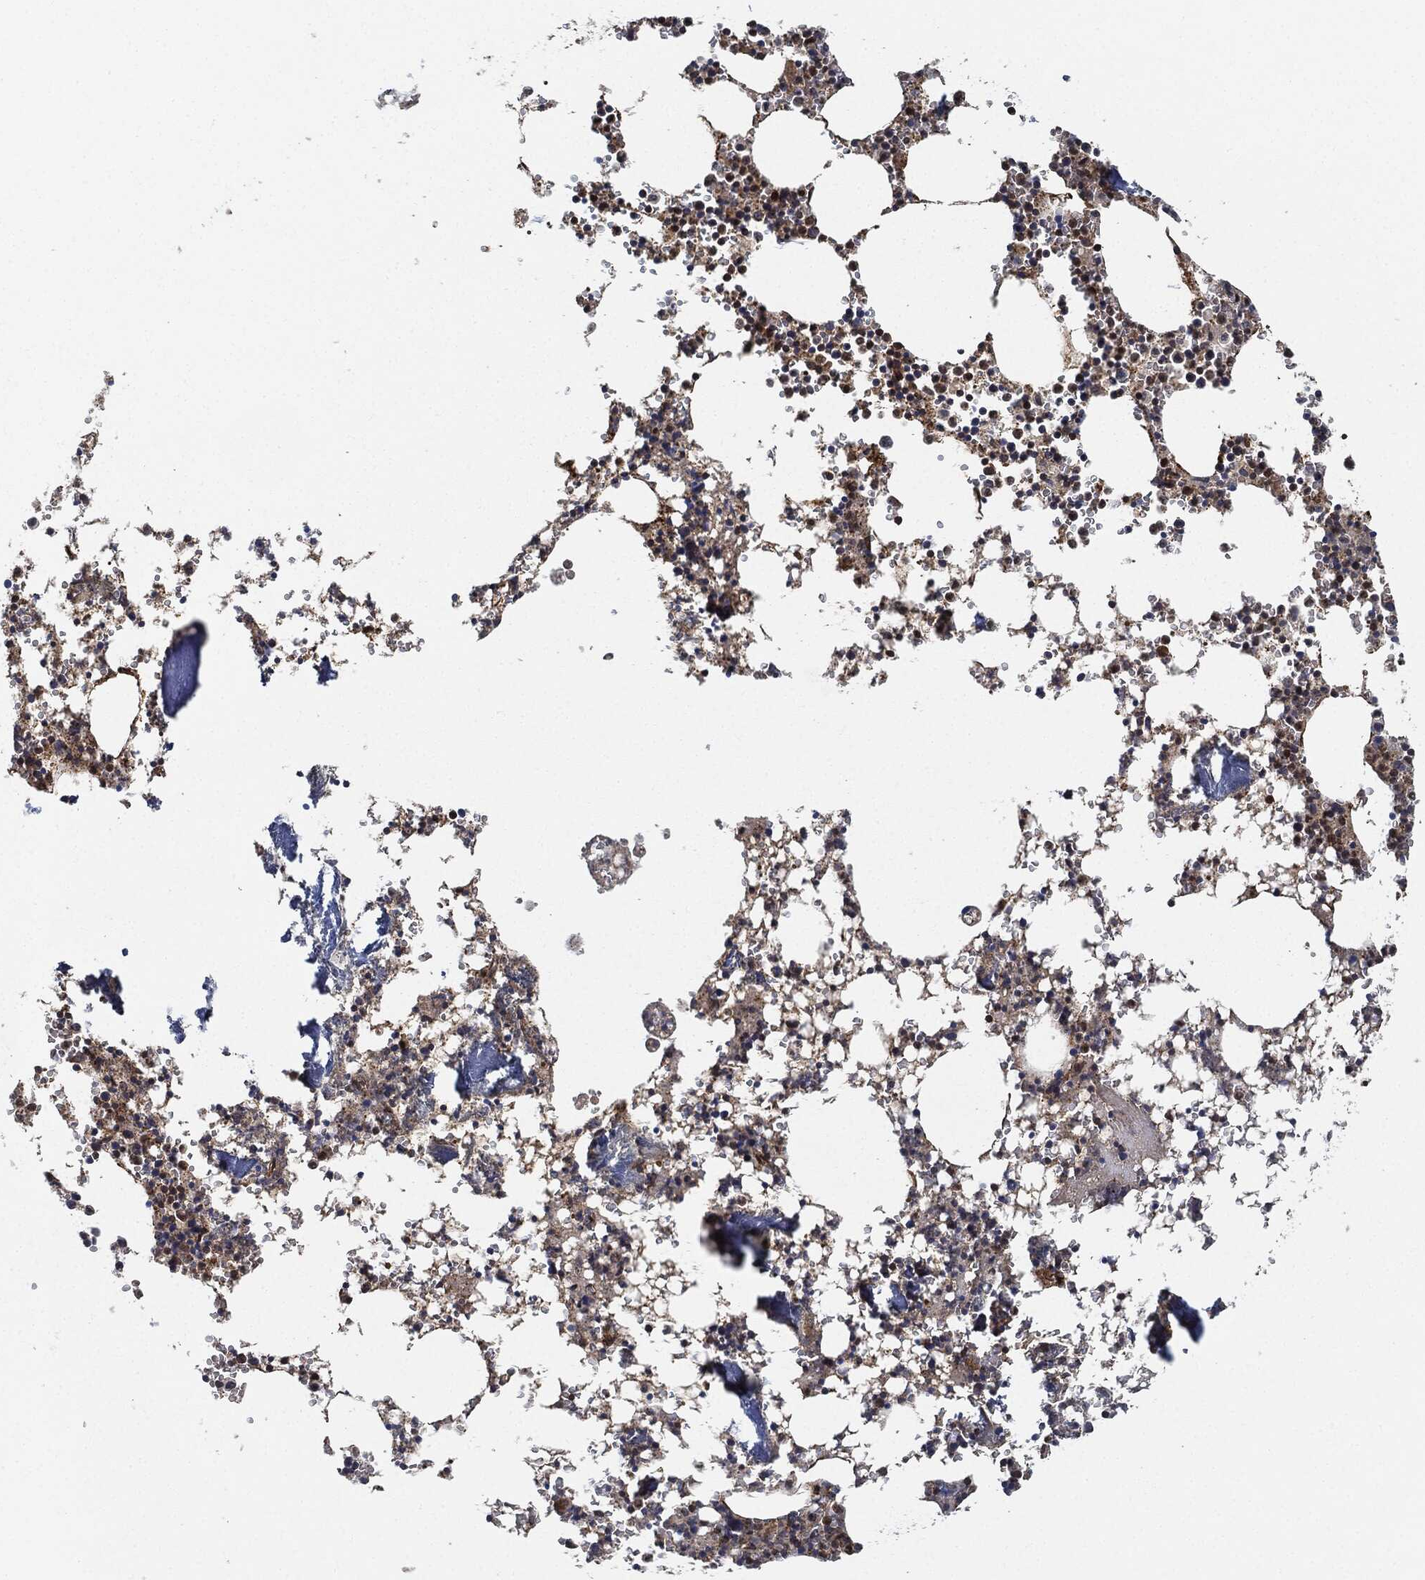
{"staining": {"intensity": "moderate", "quantity": "<25%", "location": "cytoplasmic/membranous,nuclear"}, "tissue": "bone marrow", "cell_type": "Hematopoietic cells", "image_type": "normal", "snomed": [{"axis": "morphology", "description": "Normal tissue, NOS"}, {"axis": "topography", "description": "Bone marrow"}], "caption": "Immunohistochemical staining of unremarkable human bone marrow shows <25% levels of moderate cytoplasmic/membranous,nuclear protein positivity in approximately <25% of hematopoietic cells.", "gene": "MAP3K3", "patient": {"sex": "female", "age": 64}}